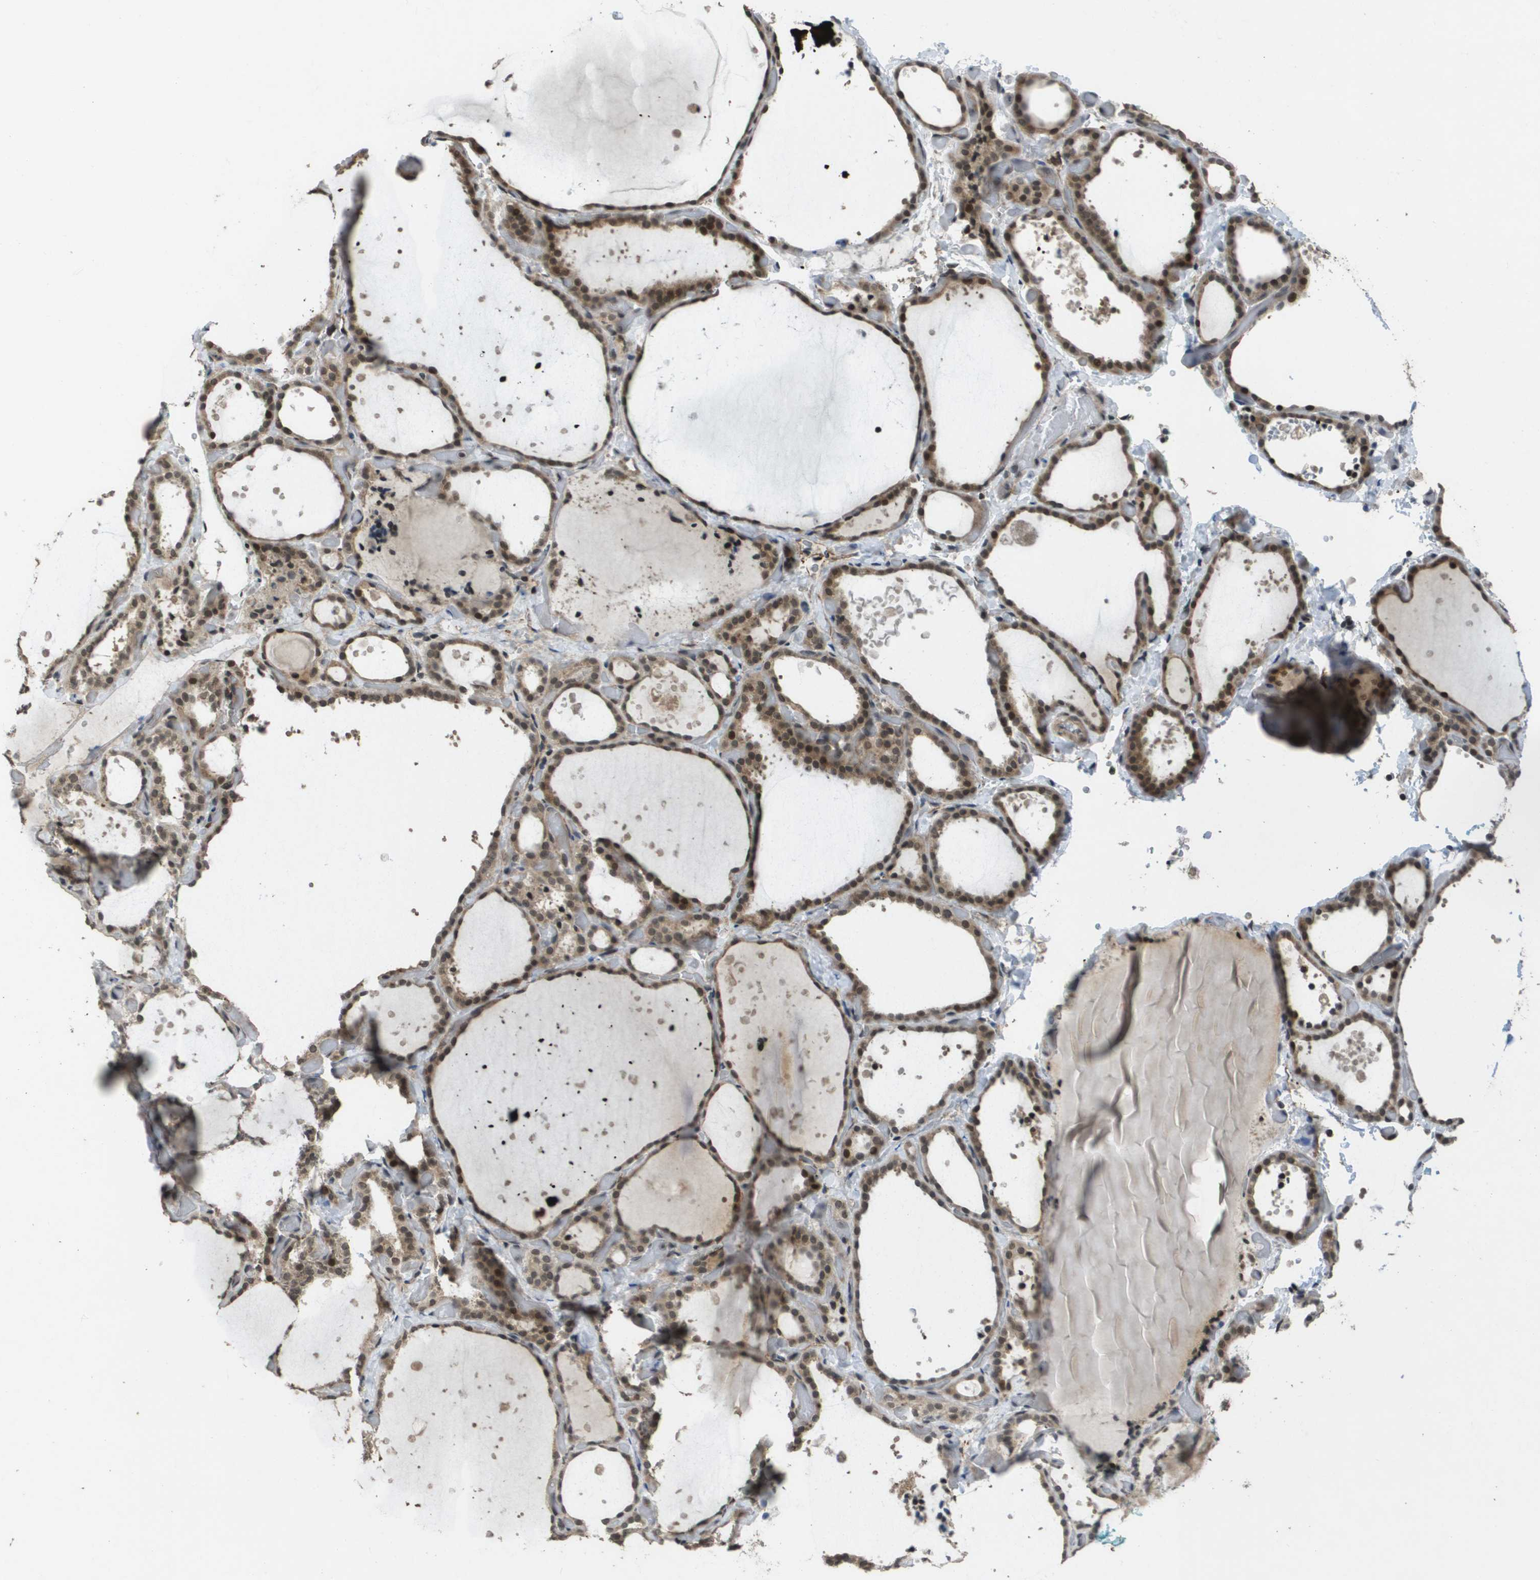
{"staining": {"intensity": "strong", "quantity": ">75%", "location": "cytoplasmic/membranous,nuclear"}, "tissue": "thyroid gland", "cell_type": "Glandular cells", "image_type": "normal", "snomed": [{"axis": "morphology", "description": "Normal tissue, NOS"}, {"axis": "topography", "description": "Thyroid gland"}], "caption": "IHC of normal human thyroid gland shows high levels of strong cytoplasmic/membranous,nuclear expression in approximately >75% of glandular cells. The staining was performed using DAB to visualize the protein expression in brown, while the nuclei were stained in blue with hematoxylin (Magnification: 20x).", "gene": "KAT5", "patient": {"sex": "female", "age": 44}}